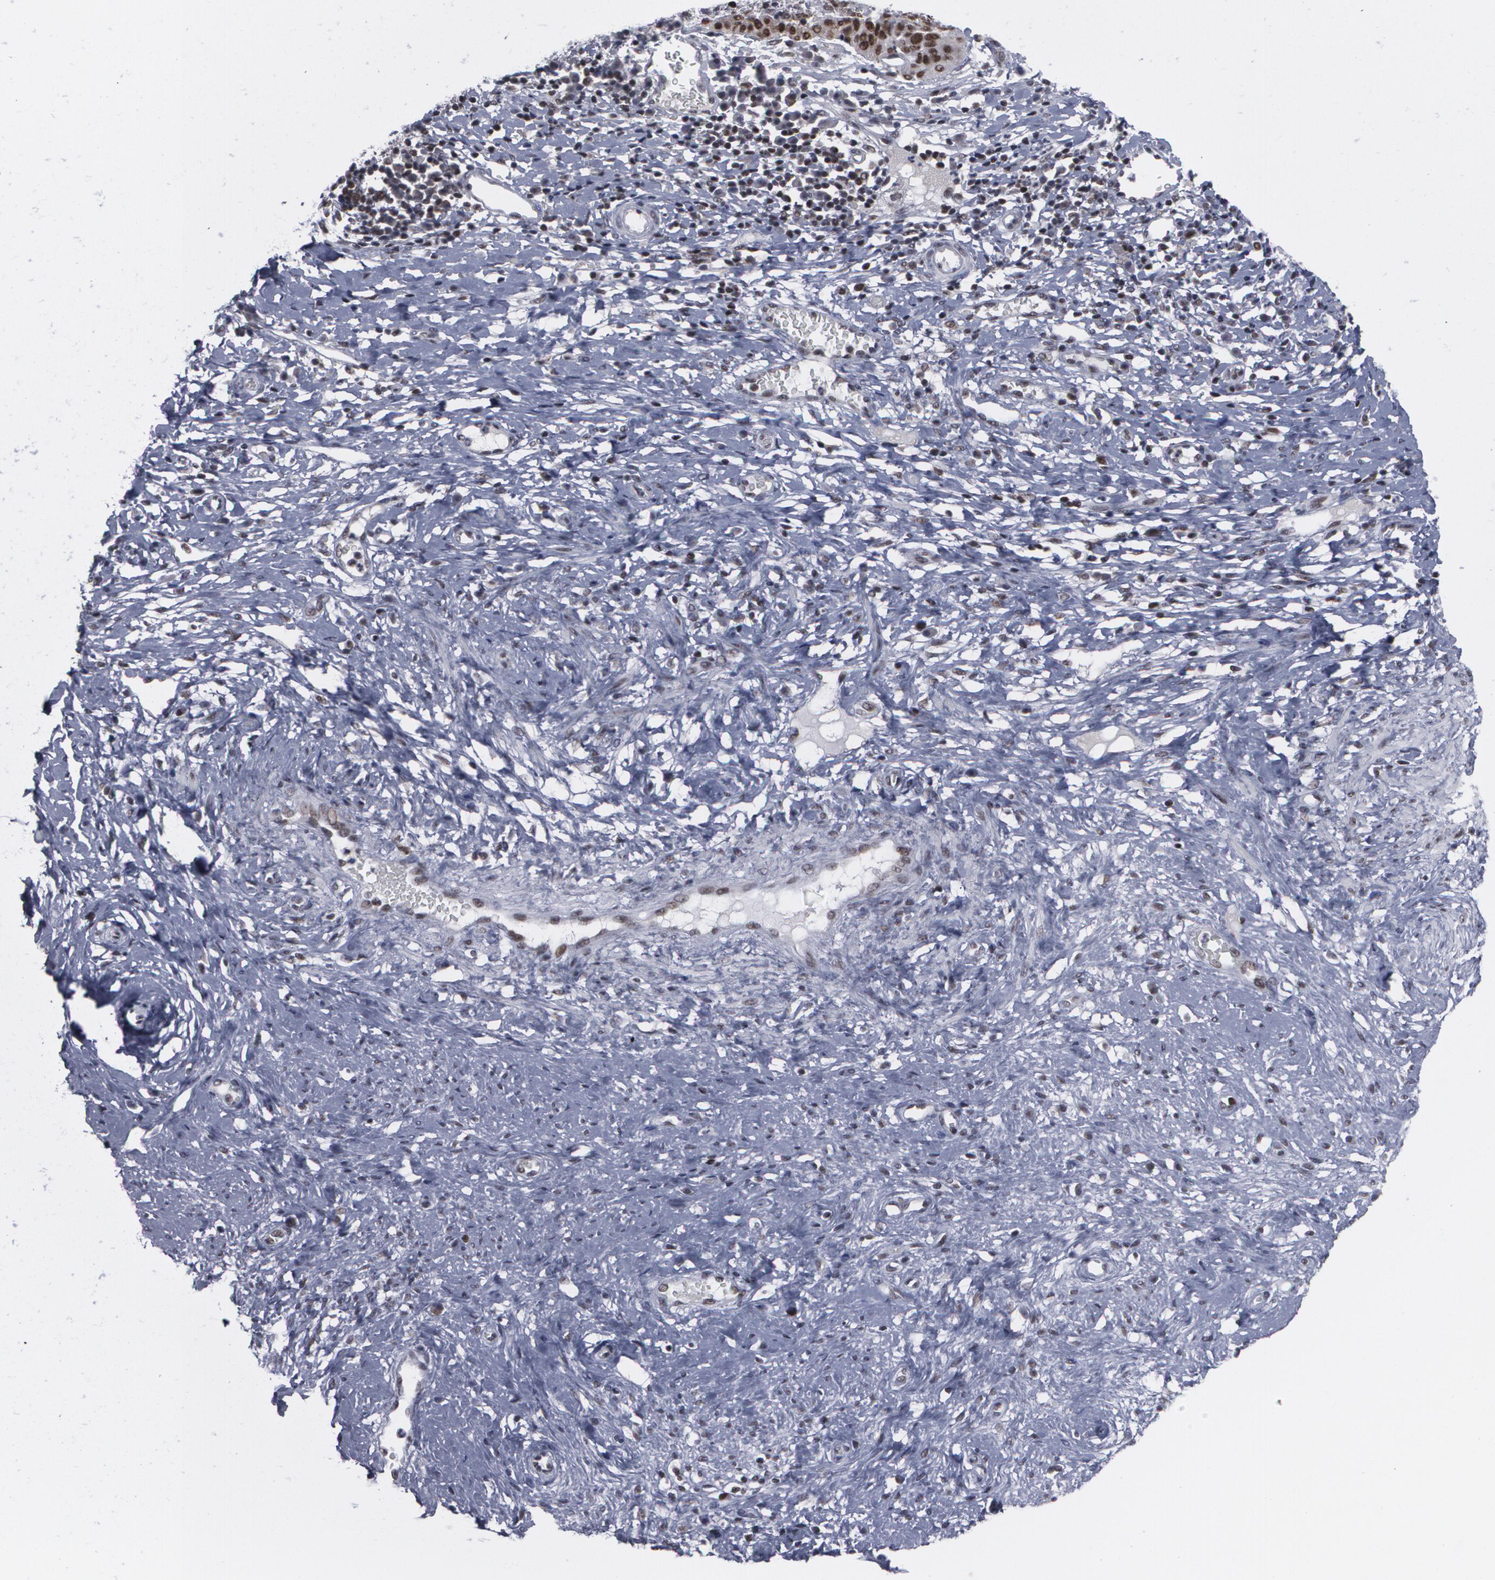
{"staining": {"intensity": "strong", "quantity": ">75%", "location": "nuclear"}, "tissue": "cervical cancer", "cell_type": "Tumor cells", "image_type": "cancer", "snomed": [{"axis": "morphology", "description": "Normal tissue, NOS"}, {"axis": "morphology", "description": "Squamous cell carcinoma, NOS"}, {"axis": "topography", "description": "Cervix"}], "caption": "Cervical squamous cell carcinoma tissue shows strong nuclear expression in approximately >75% of tumor cells (Brightfield microscopy of DAB IHC at high magnification).", "gene": "MCL1", "patient": {"sex": "female", "age": 39}}